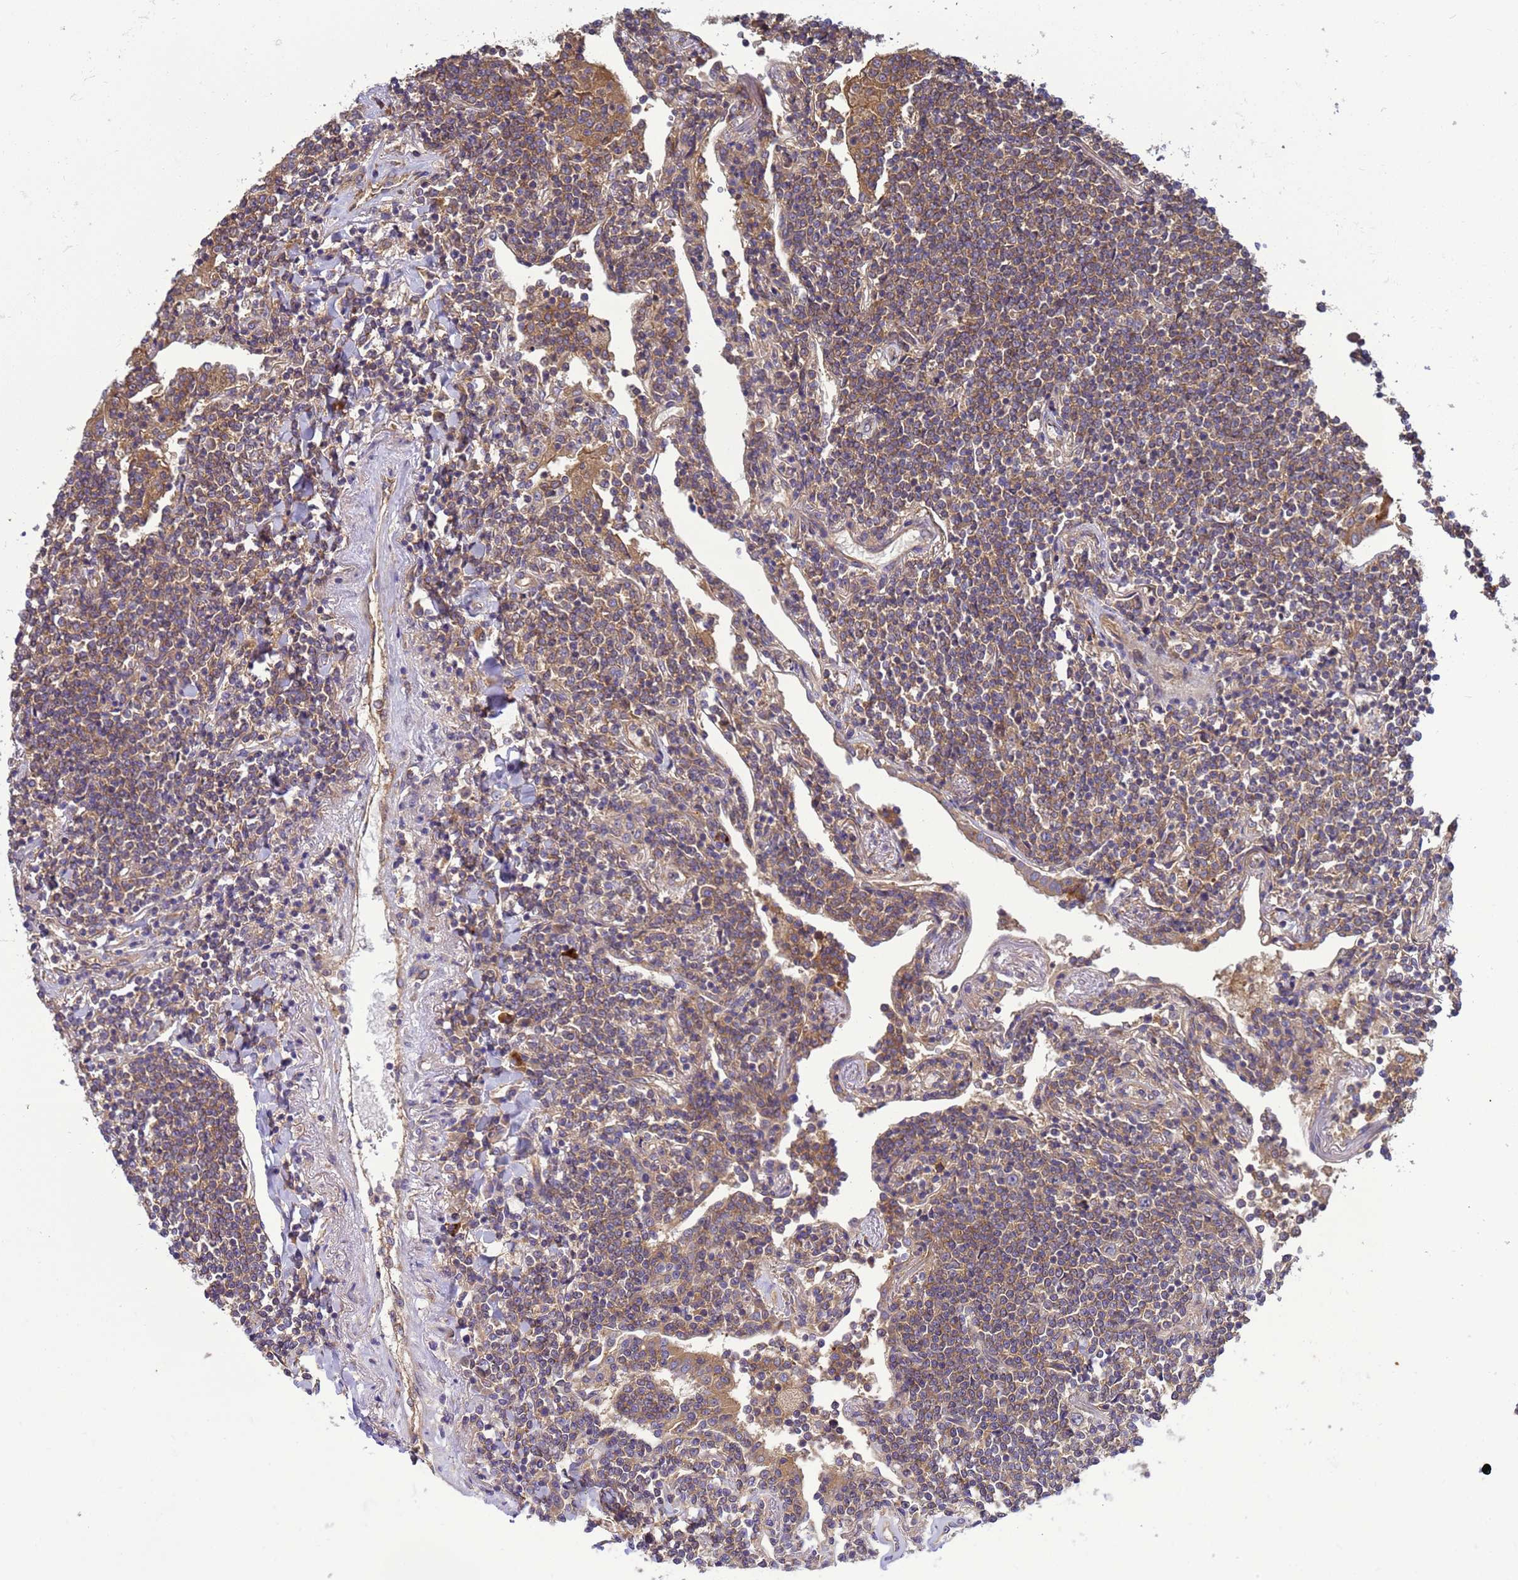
{"staining": {"intensity": "moderate", "quantity": "25%-75%", "location": "cytoplasmic/membranous"}, "tissue": "lymphoma", "cell_type": "Tumor cells", "image_type": "cancer", "snomed": [{"axis": "morphology", "description": "Malignant lymphoma, non-Hodgkin's type, Low grade"}, {"axis": "topography", "description": "Lung"}], "caption": "Immunohistochemistry (IHC) (DAB) staining of human low-grade malignant lymphoma, non-Hodgkin's type exhibits moderate cytoplasmic/membranous protein staining in approximately 25%-75% of tumor cells. Nuclei are stained in blue.", "gene": "BECN1", "patient": {"sex": "female", "age": 71}}